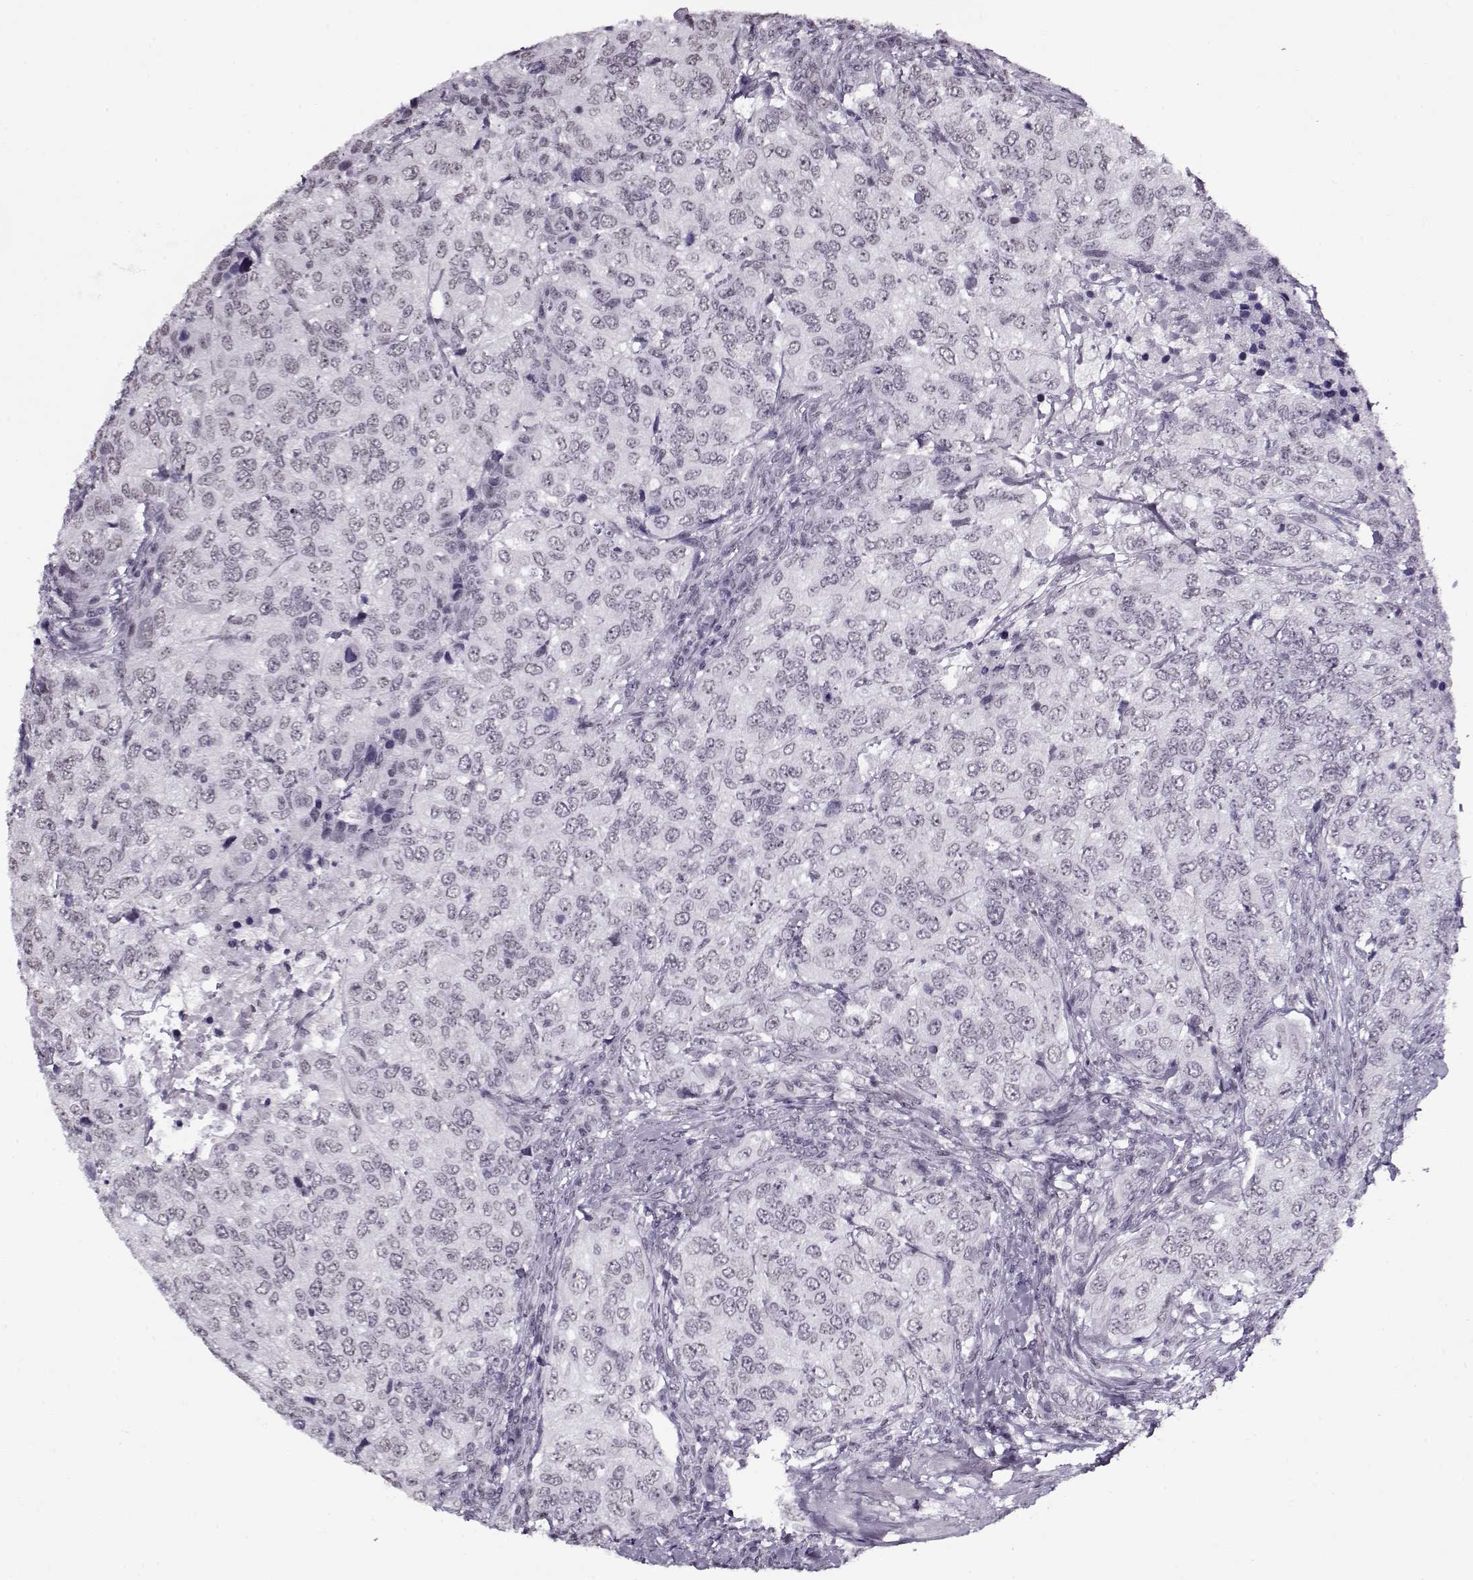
{"staining": {"intensity": "negative", "quantity": "none", "location": "none"}, "tissue": "urothelial cancer", "cell_type": "Tumor cells", "image_type": "cancer", "snomed": [{"axis": "morphology", "description": "Urothelial carcinoma, High grade"}, {"axis": "topography", "description": "Urinary bladder"}], "caption": "IHC of human urothelial cancer reveals no staining in tumor cells.", "gene": "PRMT8", "patient": {"sex": "female", "age": 78}}